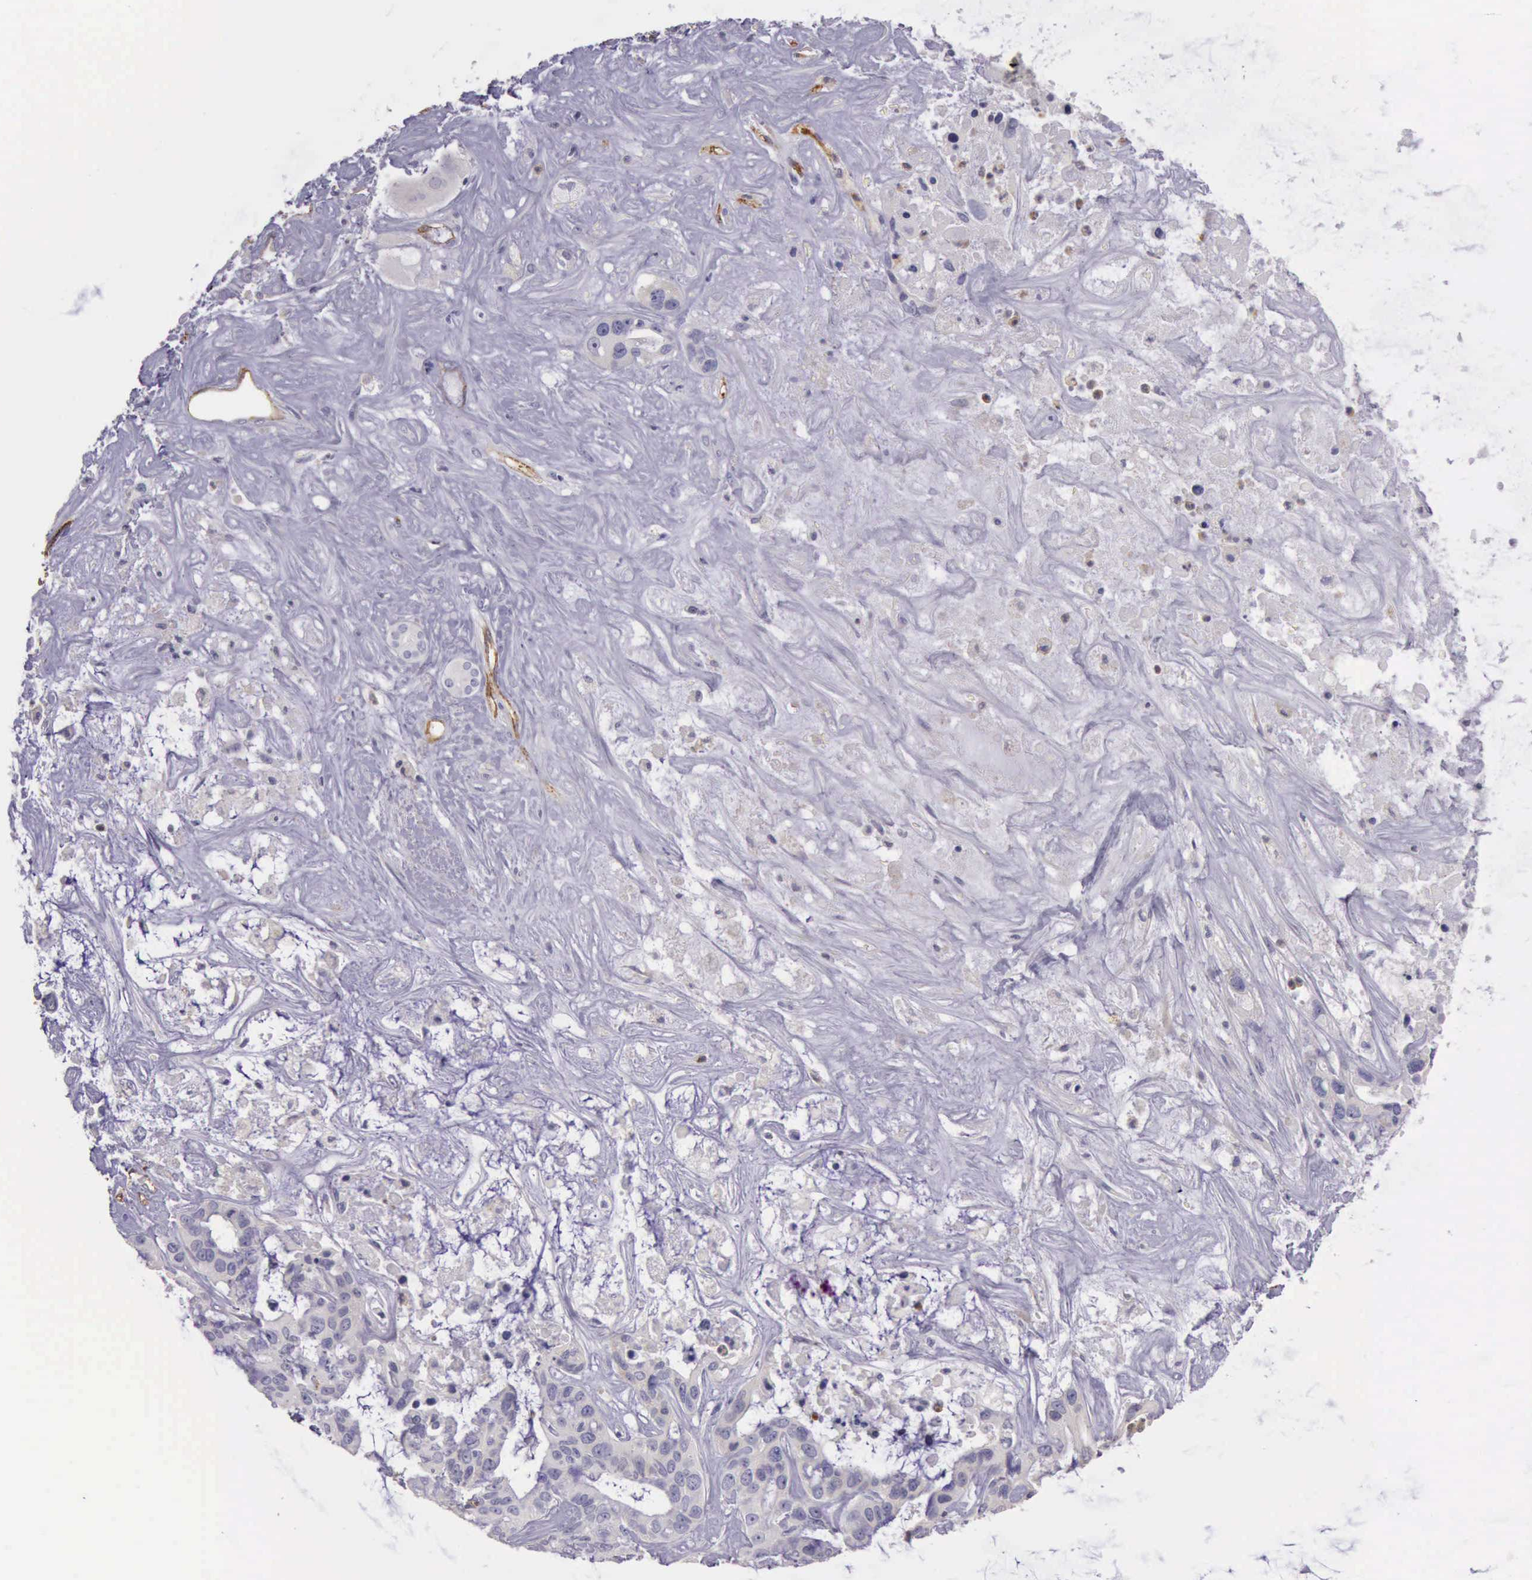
{"staining": {"intensity": "negative", "quantity": "none", "location": "none"}, "tissue": "liver cancer", "cell_type": "Tumor cells", "image_type": "cancer", "snomed": [{"axis": "morphology", "description": "Cholangiocarcinoma"}, {"axis": "topography", "description": "Liver"}], "caption": "Histopathology image shows no significant protein positivity in tumor cells of liver cholangiocarcinoma.", "gene": "TCEANC", "patient": {"sex": "female", "age": 65}}